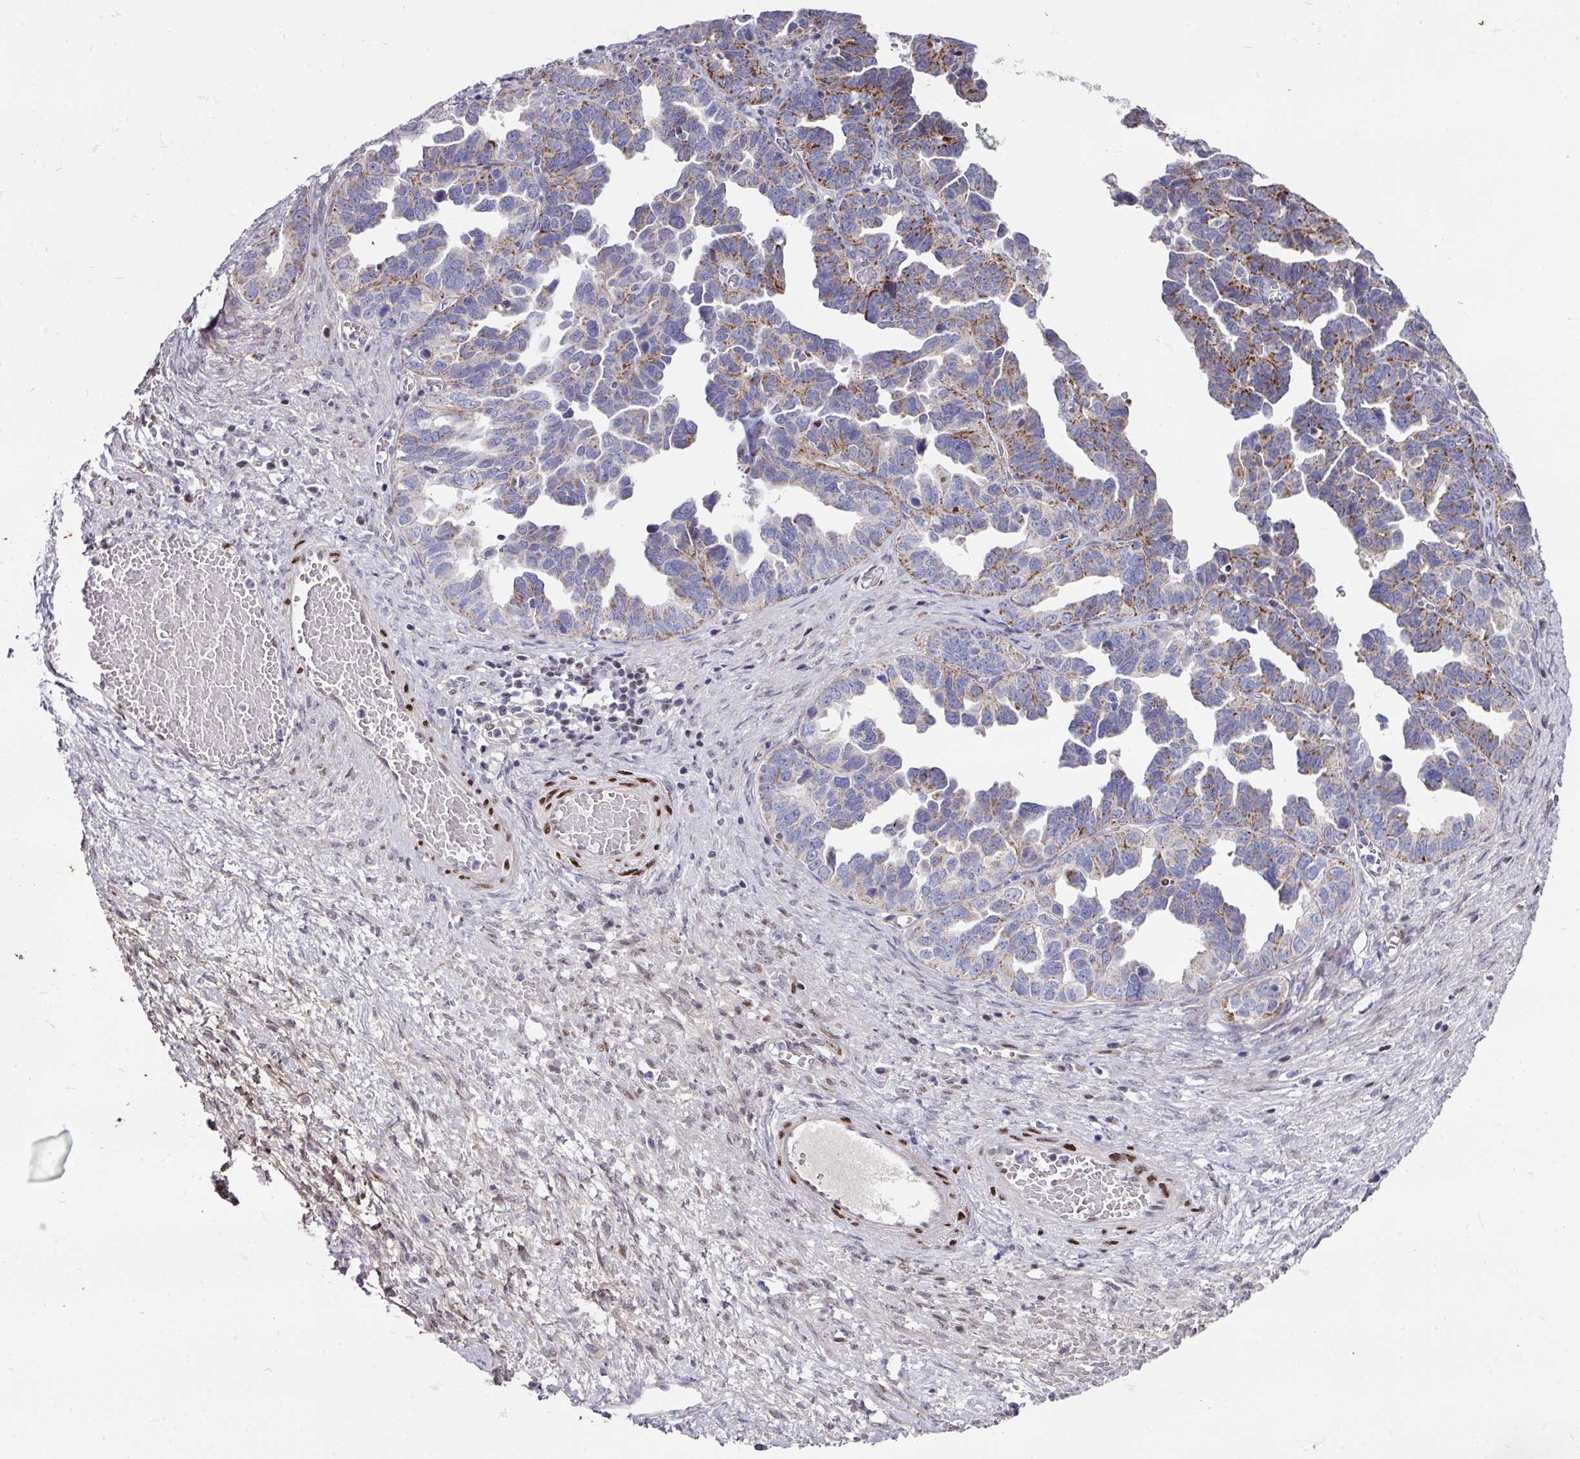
{"staining": {"intensity": "moderate", "quantity": "25%-75%", "location": "cytoplasmic/membranous"}, "tissue": "ovarian cancer", "cell_type": "Tumor cells", "image_type": "cancer", "snomed": [{"axis": "morphology", "description": "Cystadenocarcinoma, serous, NOS"}, {"axis": "topography", "description": "Ovary"}], "caption": "The photomicrograph displays a brown stain indicating the presence of a protein in the cytoplasmic/membranous of tumor cells in ovarian cancer (serous cystadenocarcinoma). Using DAB (brown) and hematoxylin (blue) stains, captured at high magnification using brightfield microscopy.", "gene": "CBX7", "patient": {"sex": "female", "age": 64}}